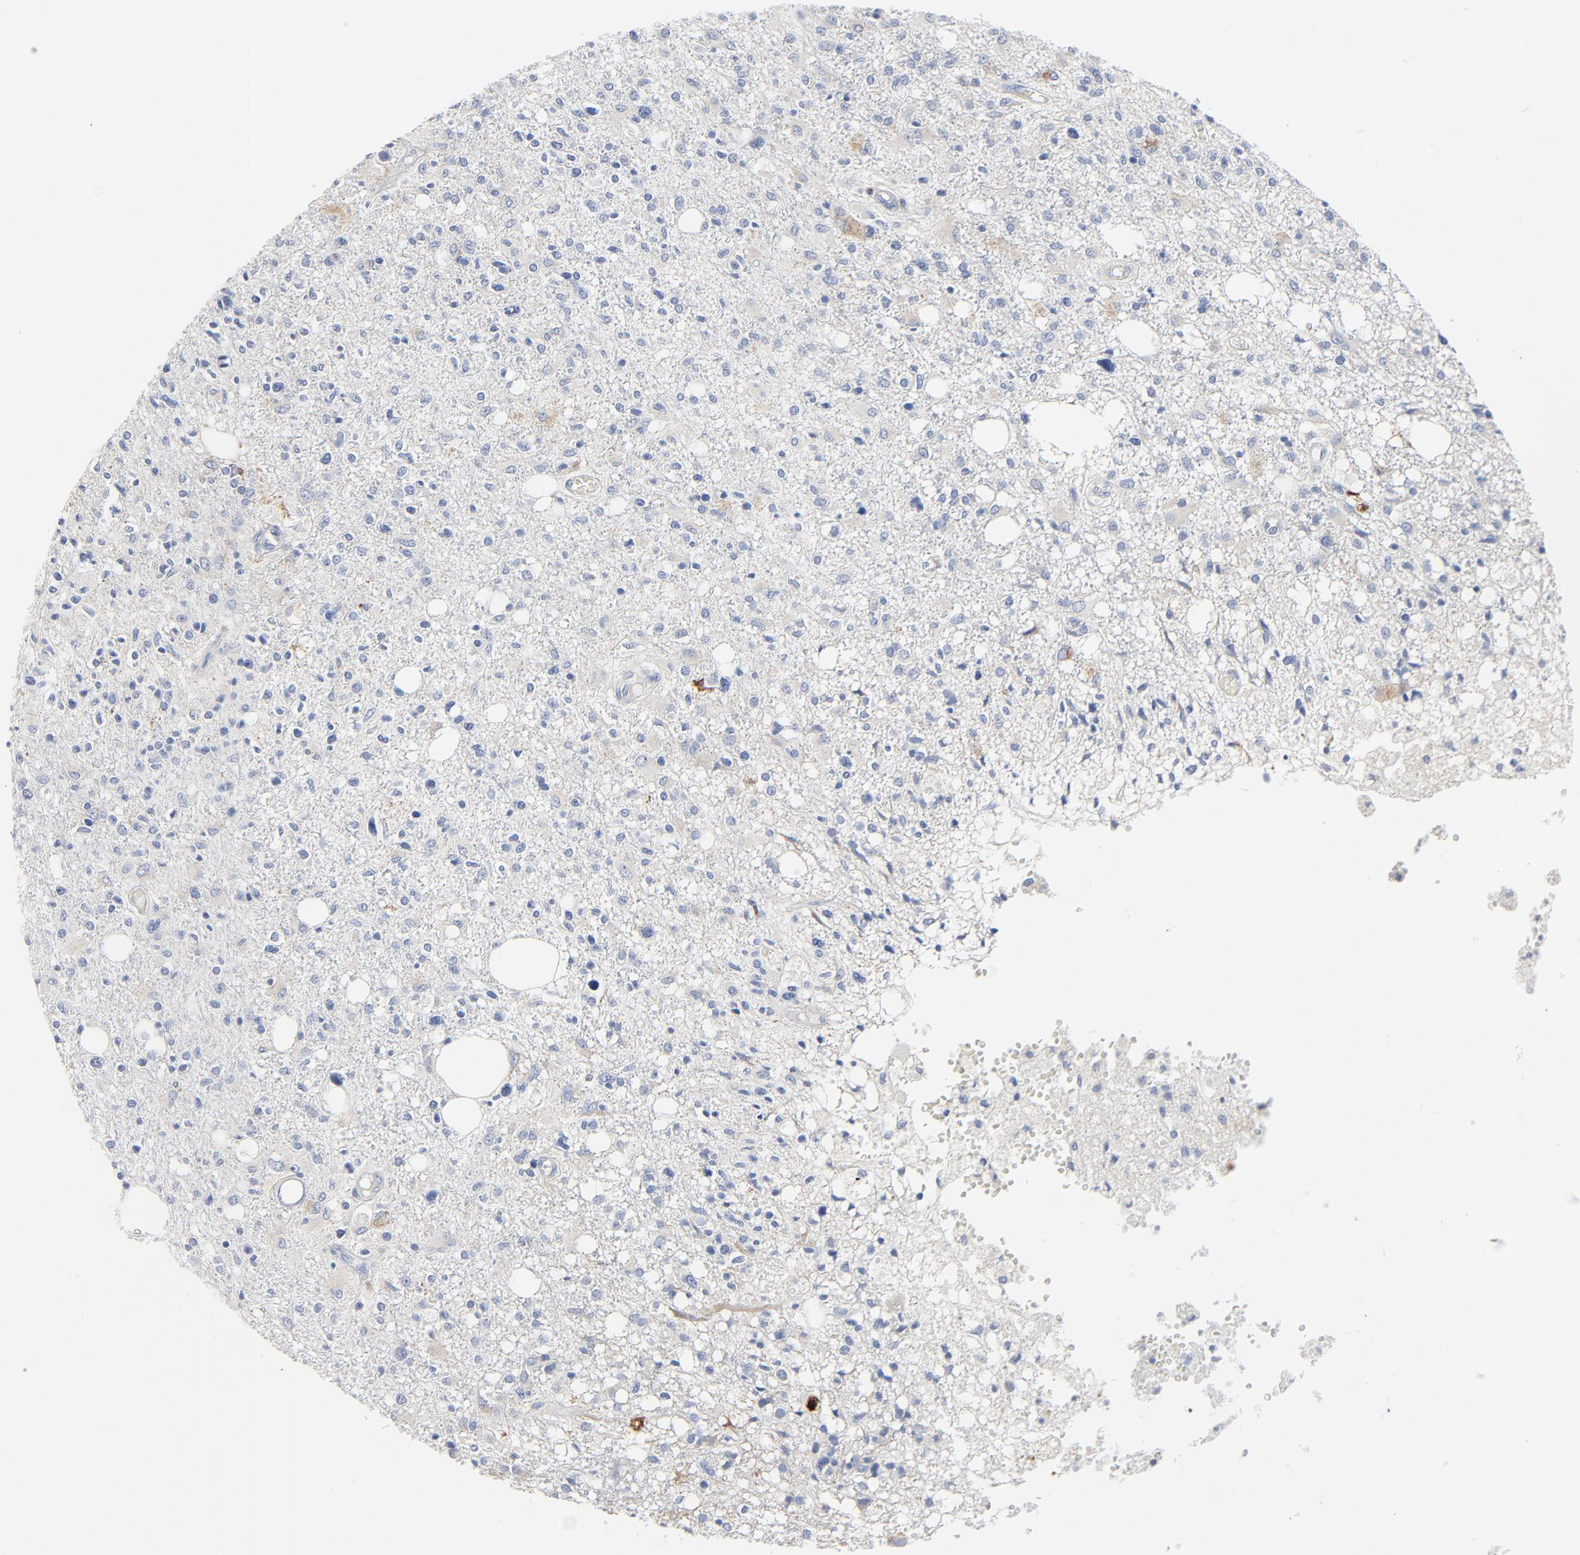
{"staining": {"intensity": "negative", "quantity": "none", "location": "none"}, "tissue": "glioma", "cell_type": "Tumor cells", "image_type": "cancer", "snomed": [{"axis": "morphology", "description": "Glioma, malignant, High grade"}, {"axis": "topography", "description": "Cerebral cortex"}], "caption": "Micrograph shows no protein staining in tumor cells of glioma tissue.", "gene": "GZMB", "patient": {"sex": "male", "age": 76}}